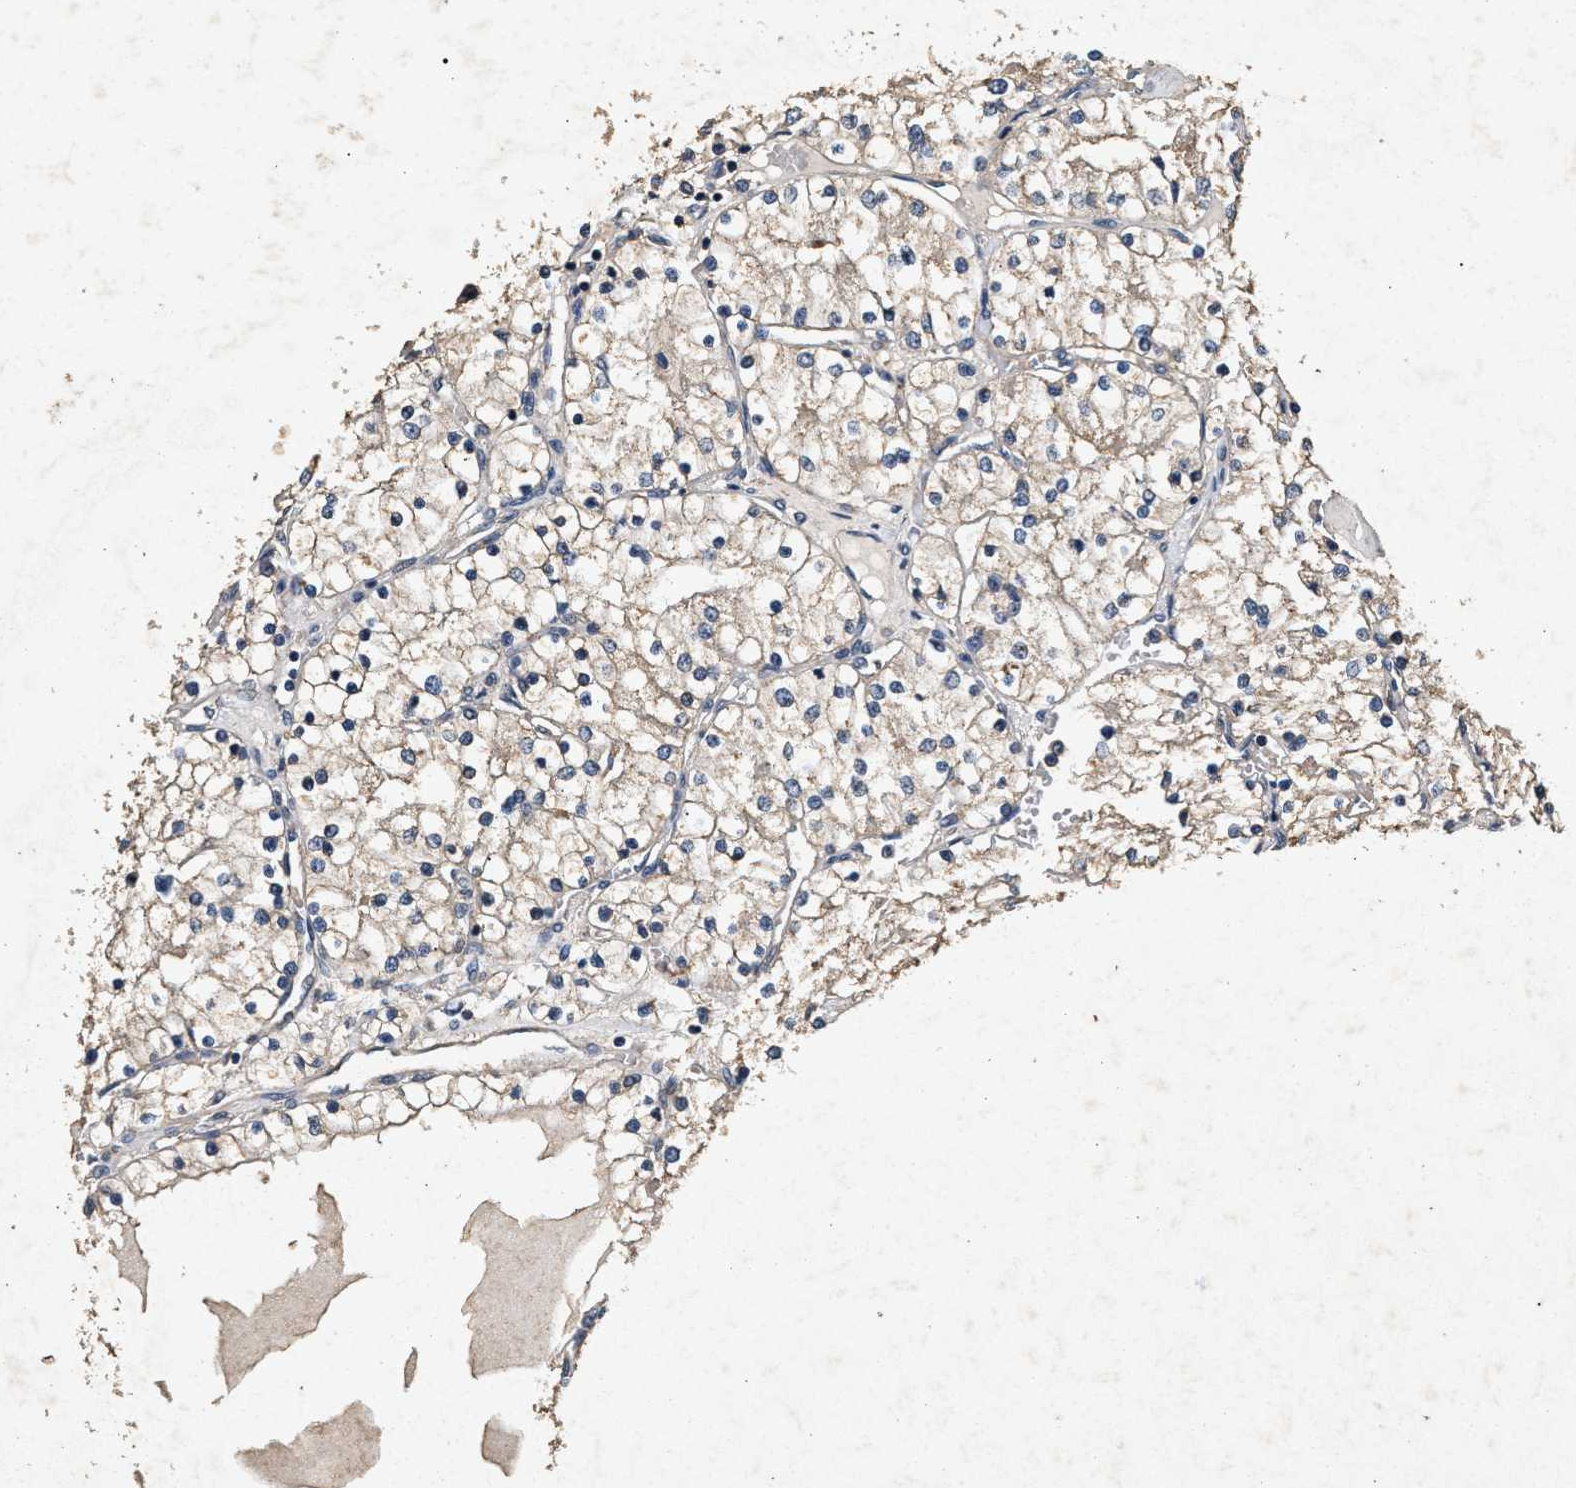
{"staining": {"intensity": "weak", "quantity": "<25%", "location": "cytoplasmic/membranous"}, "tissue": "renal cancer", "cell_type": "Tumor cells", "image_type": "cancer", "snomed": [{"axis": "morphology", "description": "Adenocarcinoma, NOS"}, {"axis": "topography", "description": "Kidney"}], "caption": "High power microscopy photomicrograph of an immunohistochemistry micrograph of renal cancer, revealing no significant expression in tumor cells.", "gene": "PPP1CC", "patient": {"sex": "male", "age": 68}}